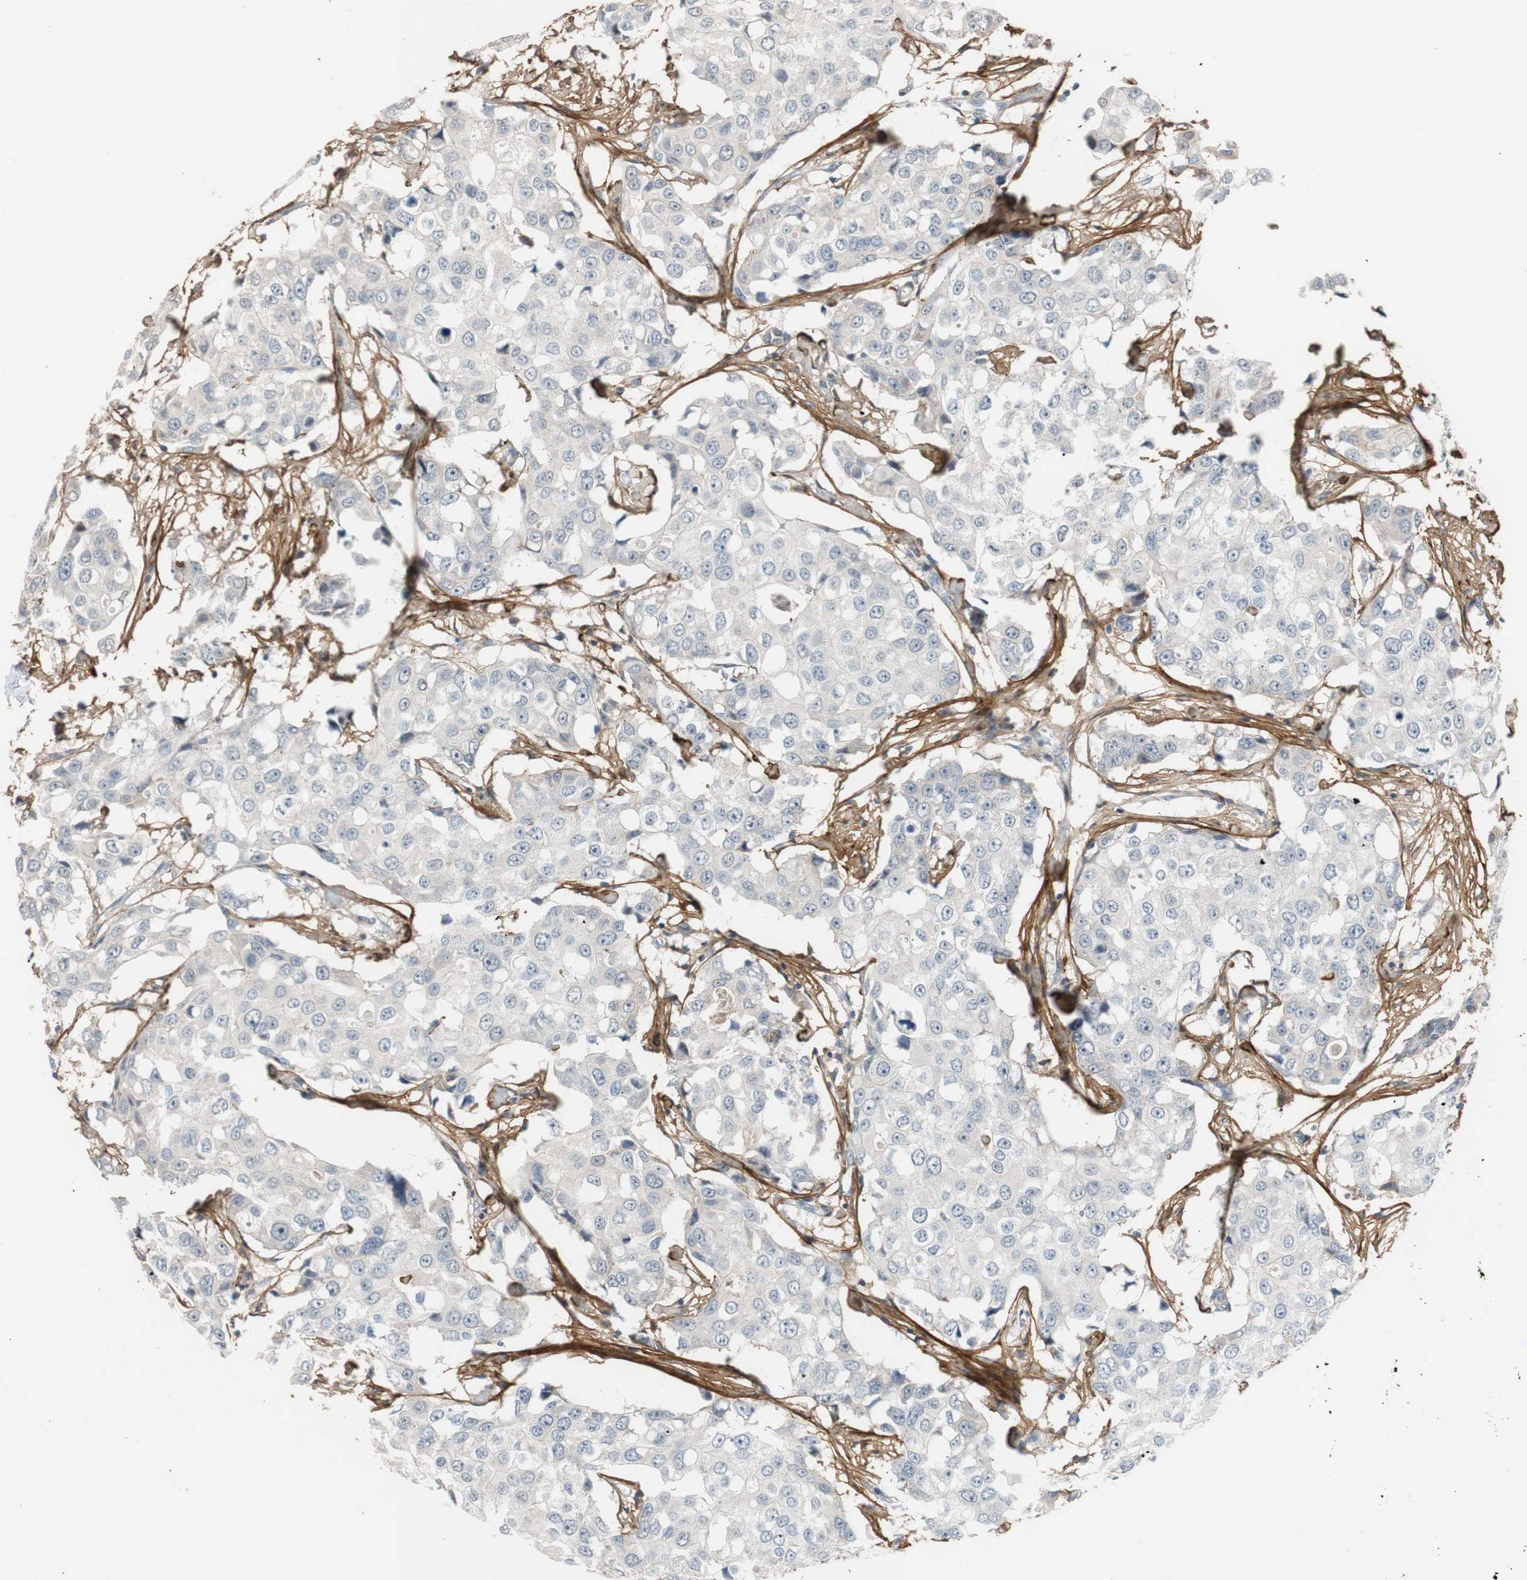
{"staining": {"intensity": "negative", "quantity": "none", "location": "none"}, "tissue": "breast cancer", "cell_type": "Tumor cells", "image_type": "cancer", "snomed": [{"axis": "morphology", "description": "Duct carcinoma"}, {"axis": "topography", "description": "Breast"}], "caption": "DAB (3,3'-diaminobenzidine) immunohistochemical staining of breast infiltrating ductal carcinoma shows no significant positivity in tumor cells.", "gene": "COL12A1", "patient": {"sex": "female", "age": 27}}